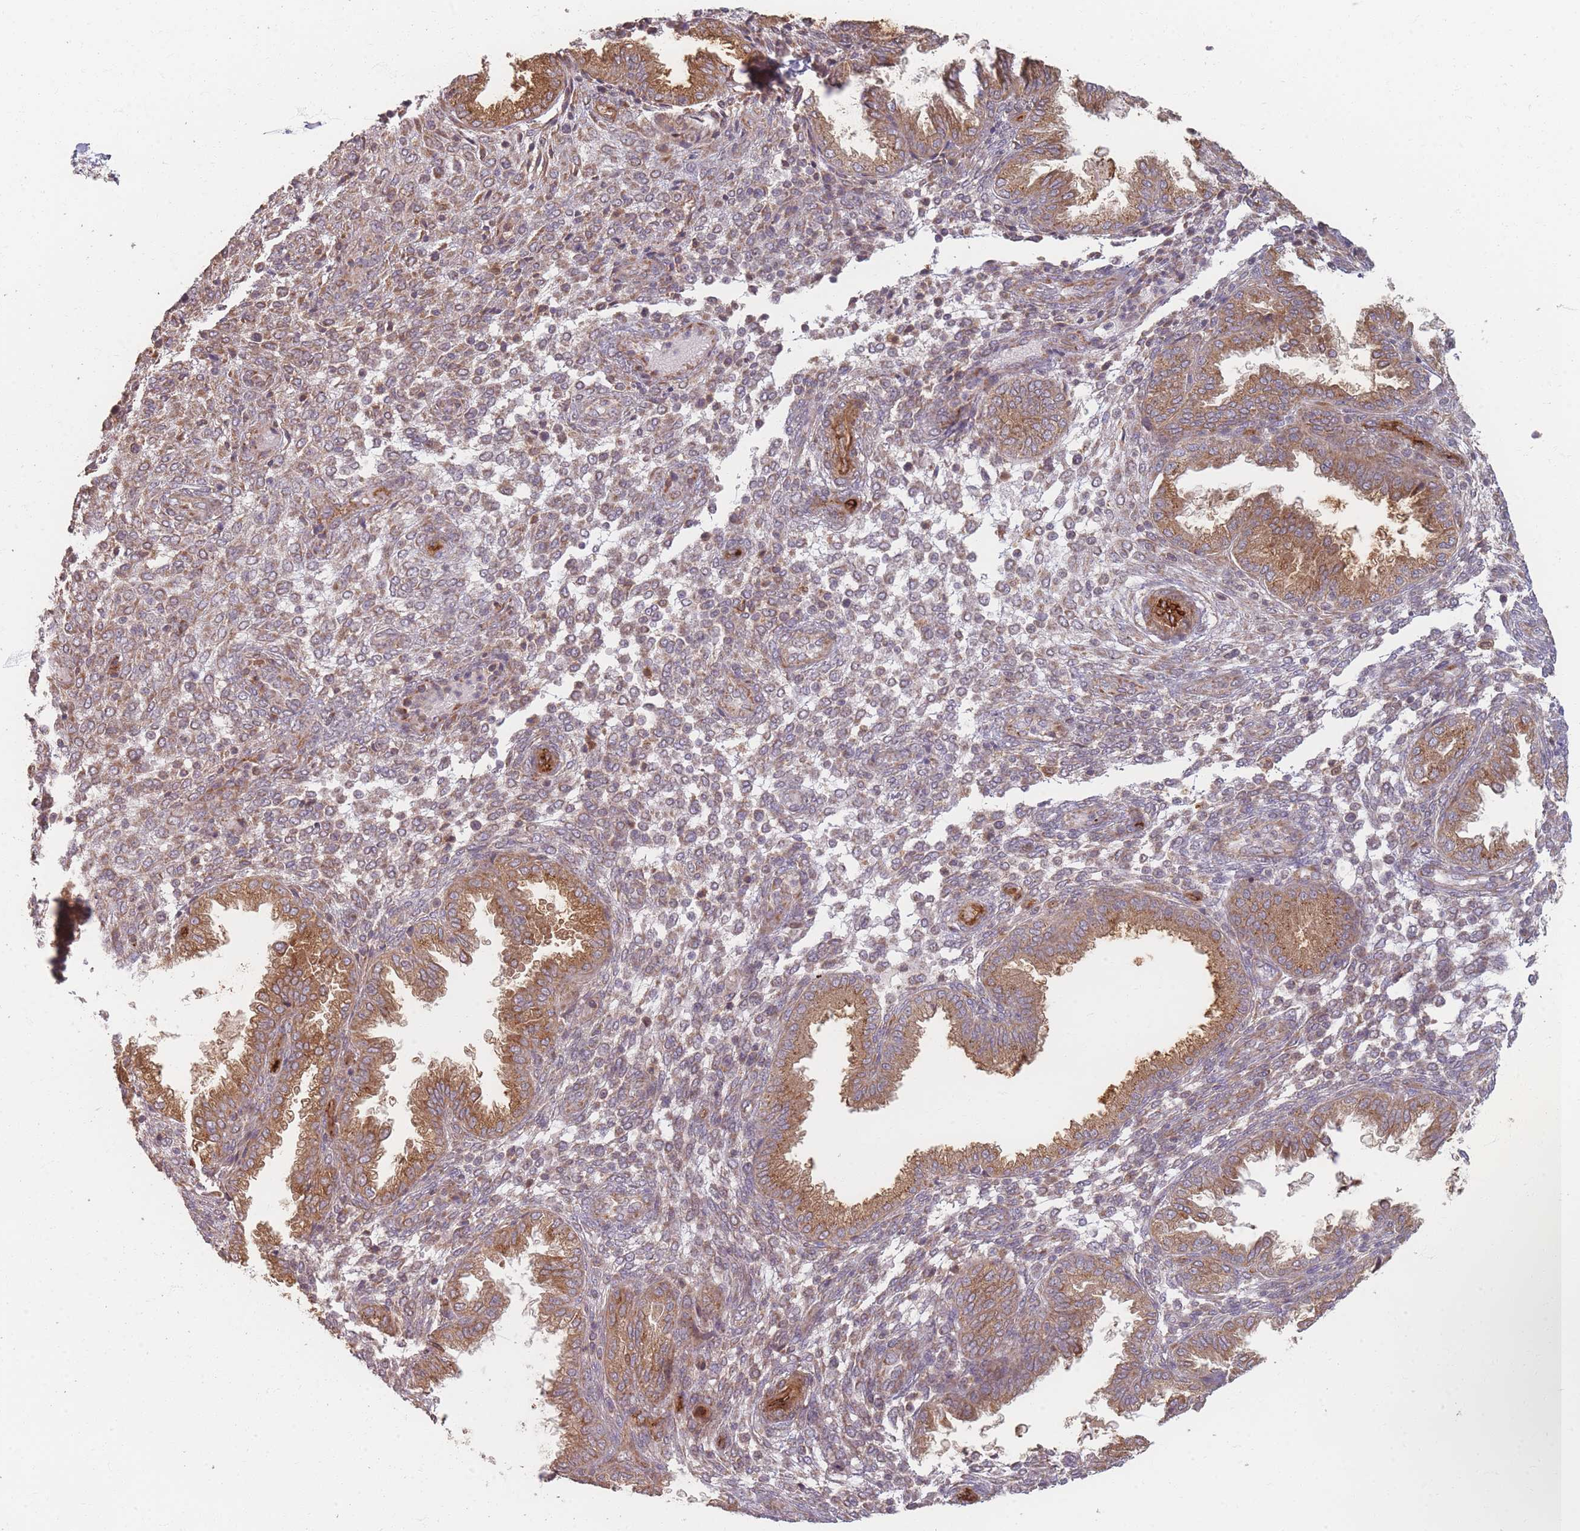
{"staining": {"intensity": "weak", "quantity": "<25%", "location": "cytoplasmic/membranous"}, "tissue": "endometrium", "cell_type": "Cells in endometrial stroma", "image_type": "normal", "snomed": [{"axis": "morphology", "description": "Normal tissue, NOS"}, {"axis": "topography", "description": "Endometrium"}], "caption": "A histopathology image of human endometrium is negative for staining in cells in endometrial stroma. Nuclei are stained in blue.", "gene": "MRPS6", "patient": {"sex": "female", "age": 33}}